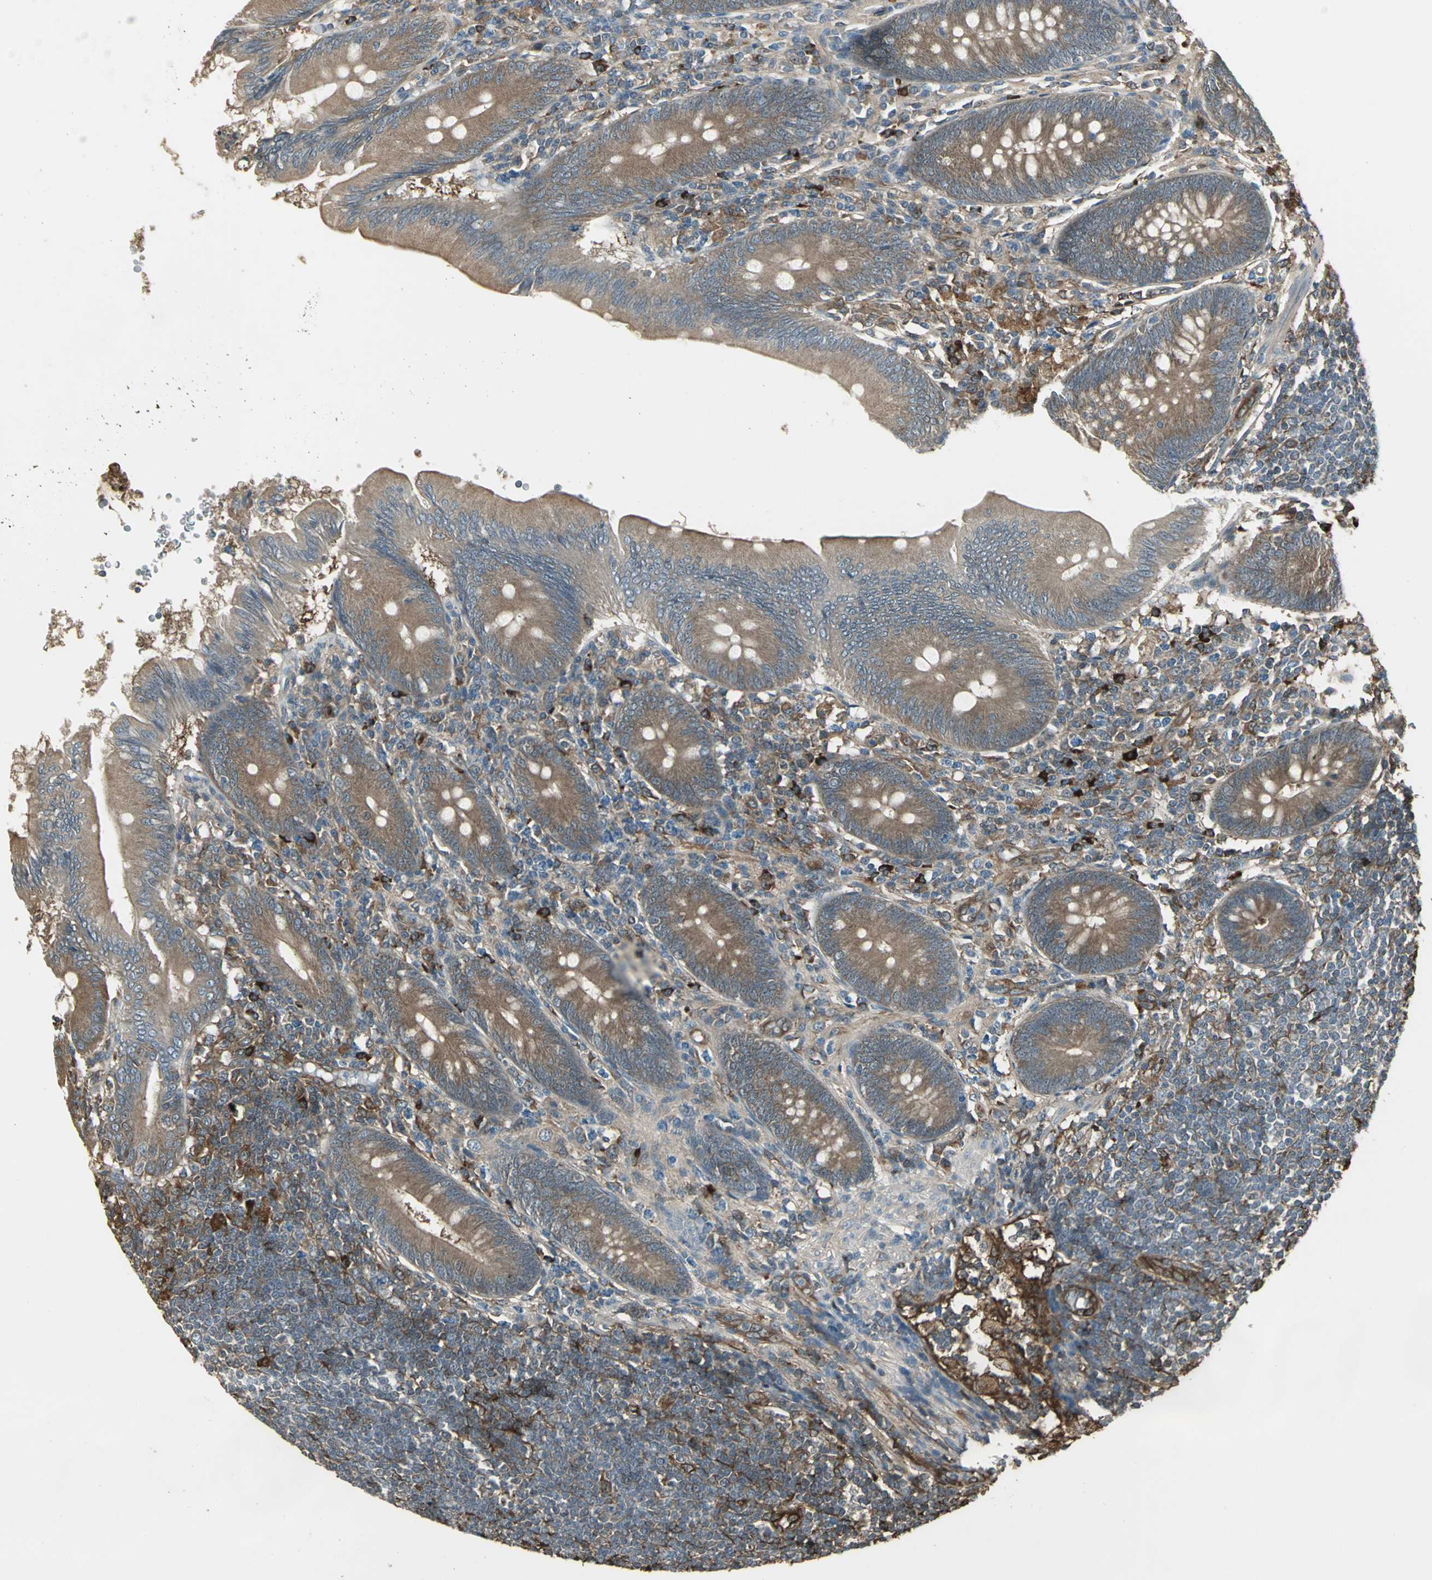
{"staining": {"intensity": "moderate", "quantity": ">75%", "location": "cytoplasmic/membranous"}, "tissue": "appendix", "cell_type": "Glandular cells", "image_type": "normal", "snomed": [{"axis": "morphology", "description": "Normal tissue, NOS"}, {"axis": "morphology", "description": "Inflammation, NOS"}, {"axis": "topography", "description": "Appendix"}], "caption": "Moderate cytoplasmic/membranous expression for a protein is identified in about >75% of glandular cells of unremarkable appendix using immunohistochemistry.", "gene": "PRXL2B", "patient": {"sex": "male", "age": 46}}